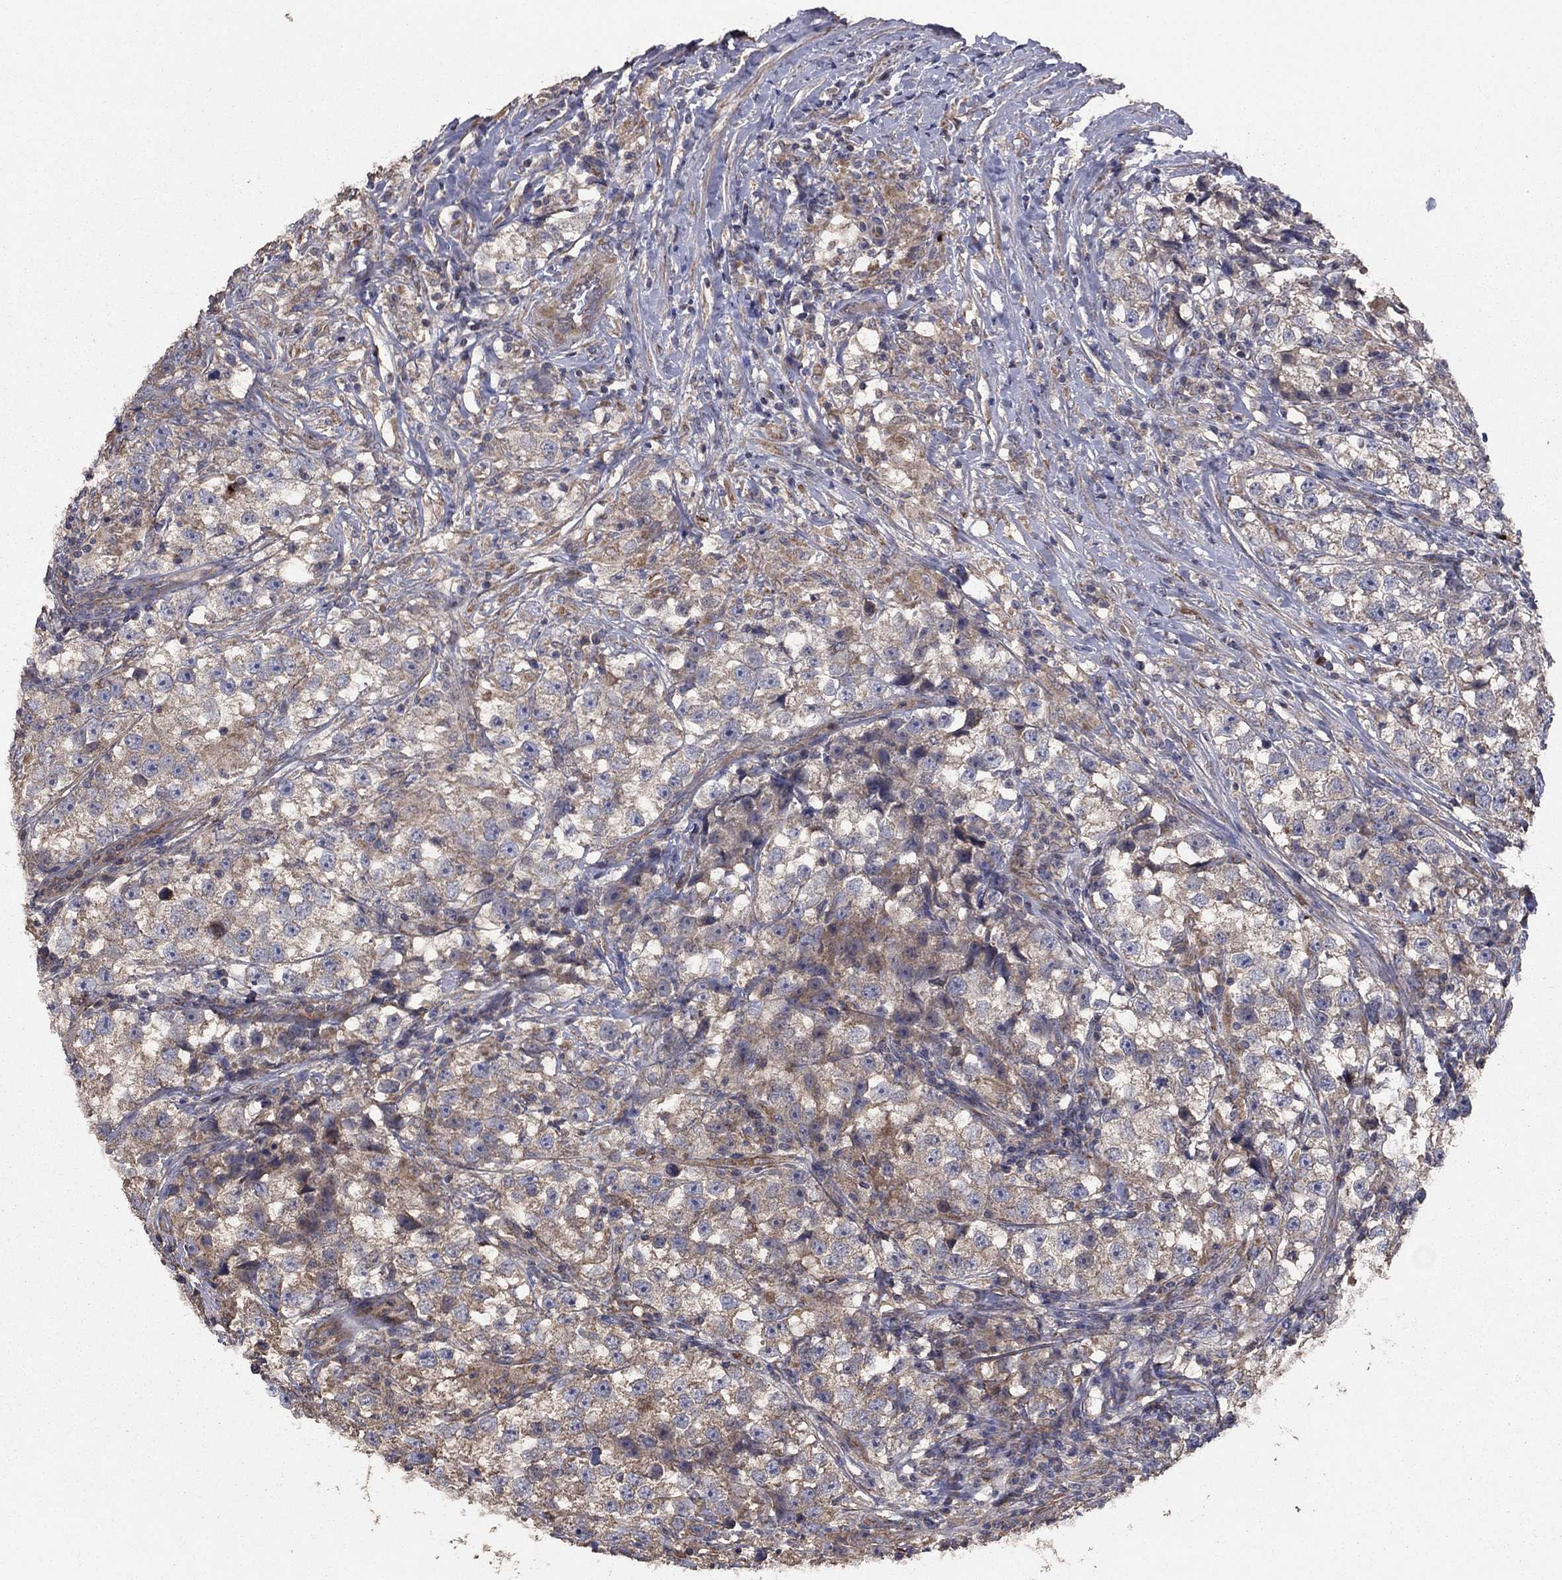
{"staining": {"intensity": "weak", "quantity": "25%-75%", "location": "cytoplasmic/membranous"}, "tissue": "testis cancer", "cell_type": "Tumor cells", "image_type": "cancer", "snomed": [{"axis": "morphology", "description": "Seminoma, NOS"}, {"axis": "topography", "description": "Testis"}], "caption": "Human testis cancer stained with a brown dye displays weak cytoplasmic/membranous positive expression in about 25%-75% of tumor cells.", "gene": "FLT4", "patient": {"sex": "male", "age": 46}}